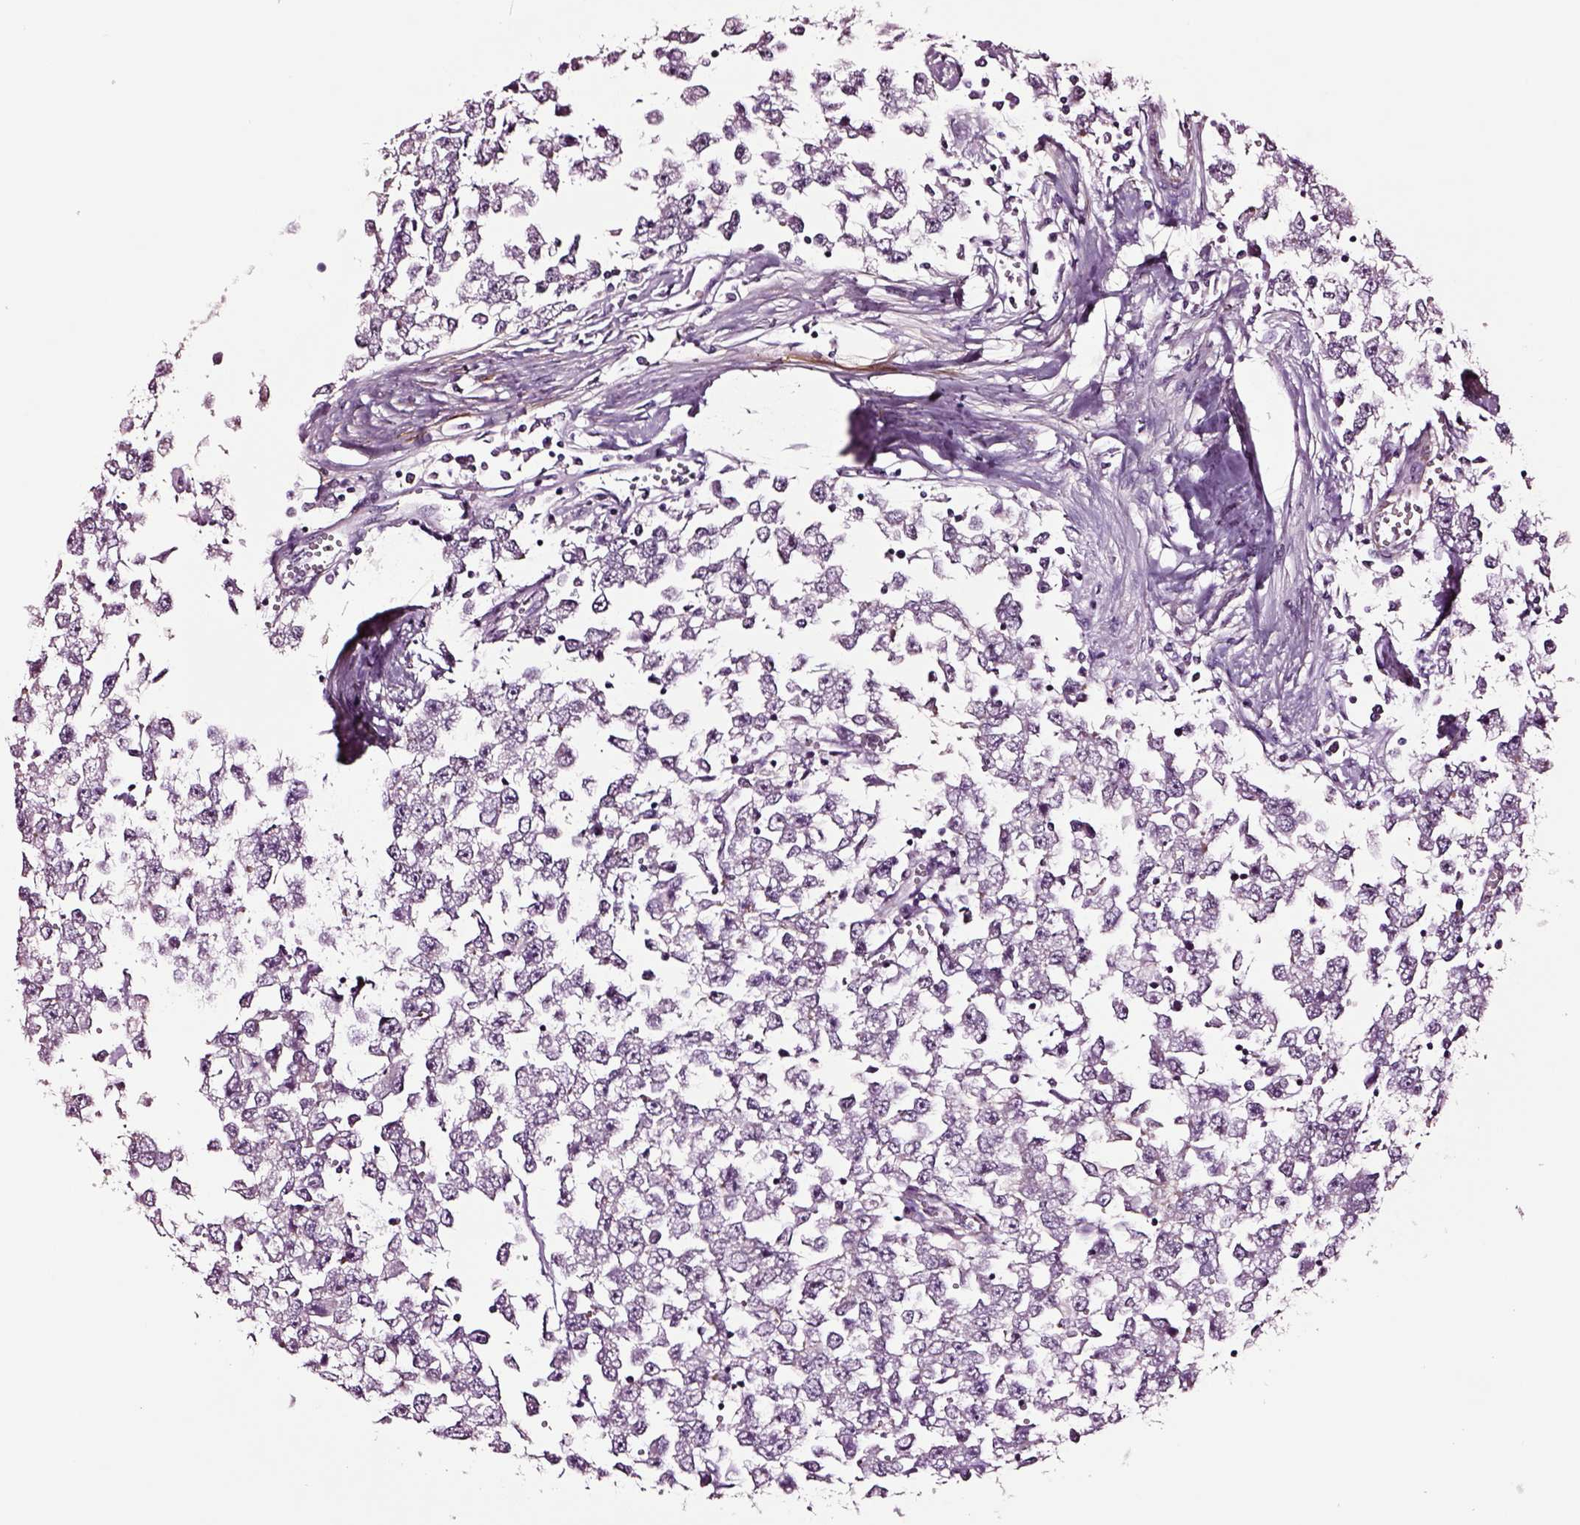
{"staining": {"intensity": "negative", "quantity": "none", "location": "none"}, "tissue": "testis cancer", "cell_type": "Tumor cells", "image_type": "cancer", "snomed": [{"axis": "morphology", "description": "Seminoma, NOS"}, {"axis": "topography", "description": "Testis"}], "caption": "This micrograph is of testis cancer (seminoma) stained with IHC to label a protein in brown with the nuclei are counter-stained blue. There is no staining in tumor cells. The staining was performed using DAB (3,3'-diaminobenzidine) to visualize the protein expression in brown, while the nuclei were stained in blue with hematoxylin (Magnification: 20x).", "gene": "SOX10", "patient": {"sex": "male", "age": 34}}